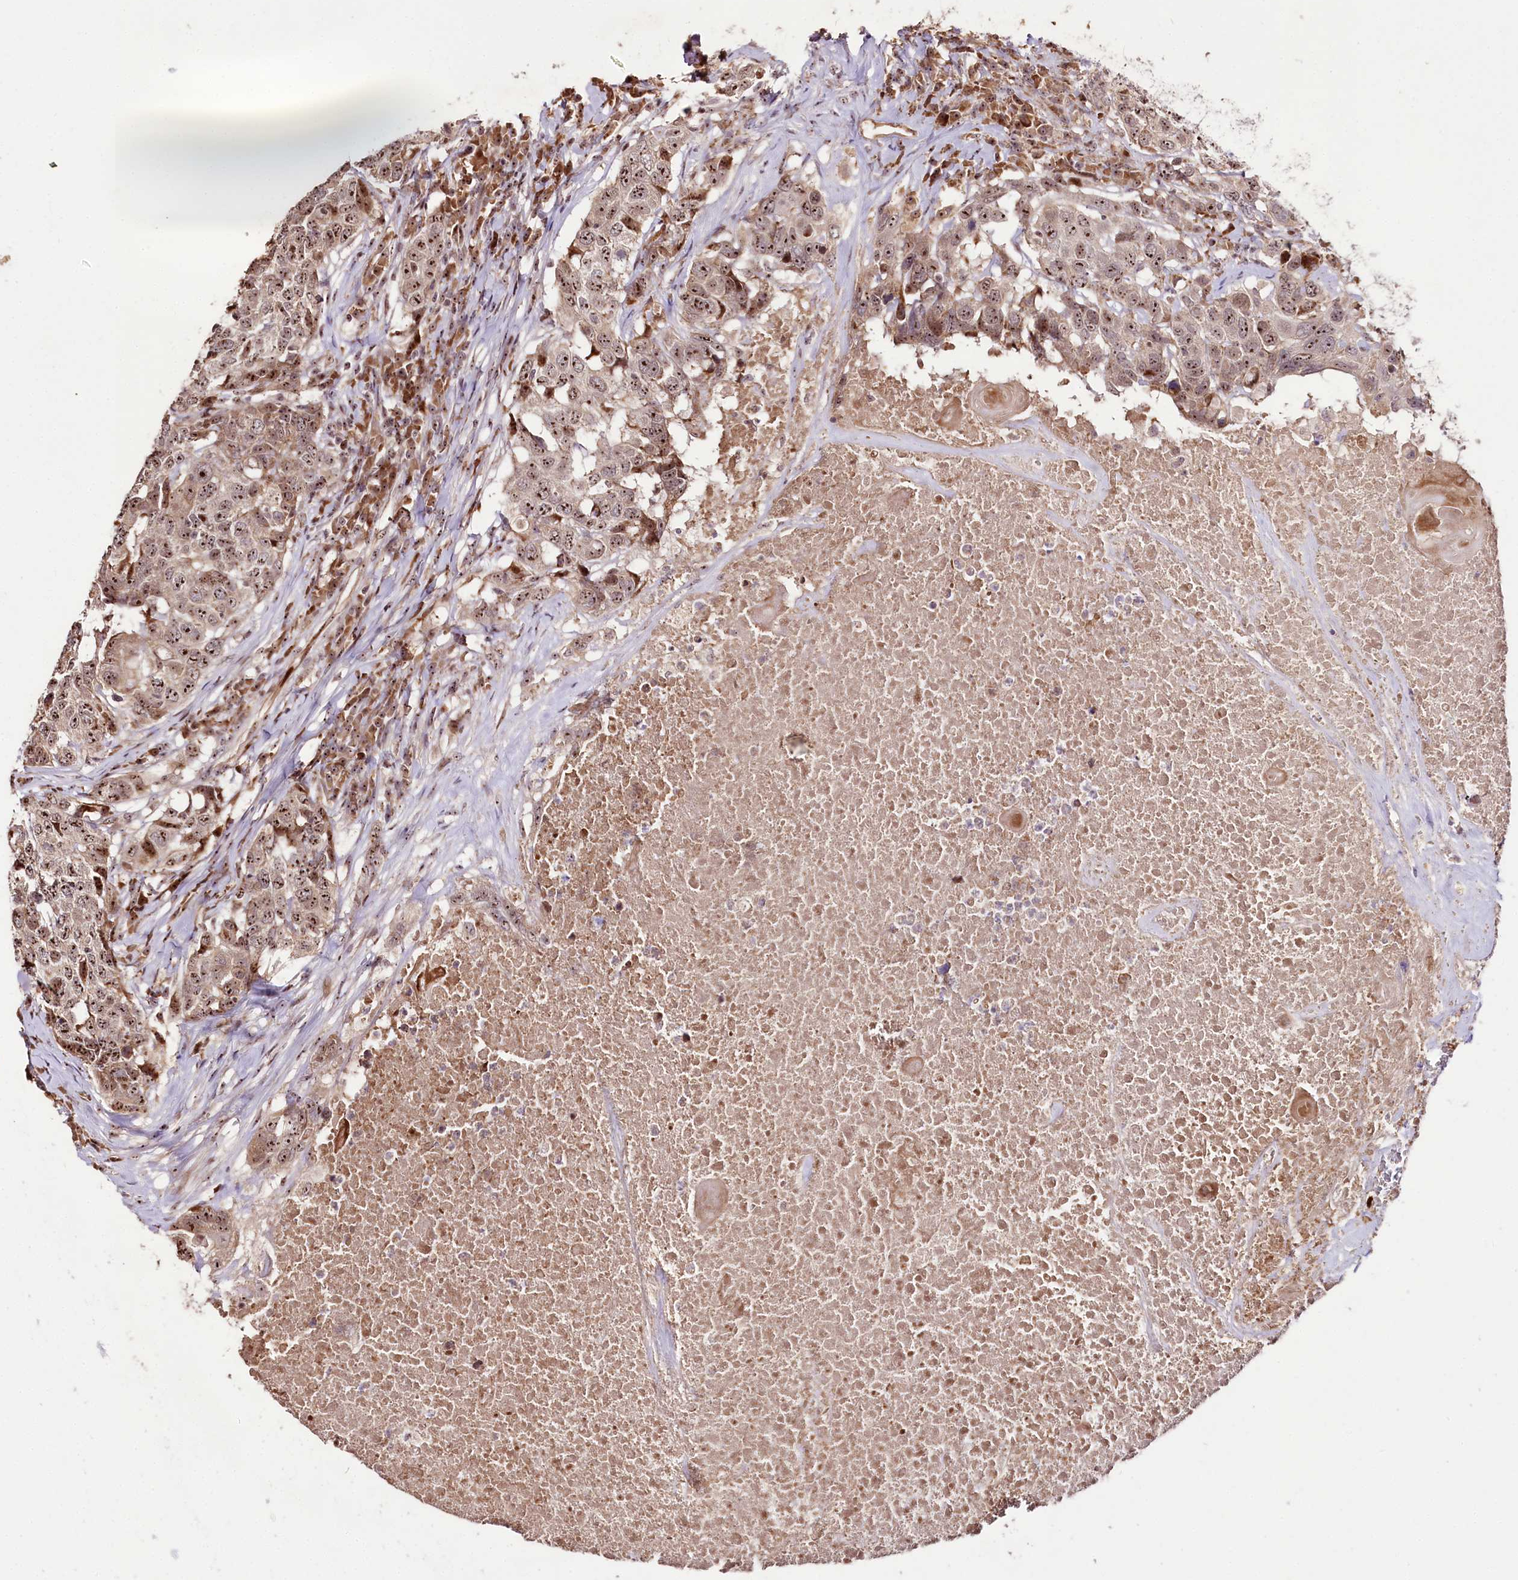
{"staining": {"intensity": "moderate", "quantity": ">75%", "location": "nuclear"}, "tissue": "head and neck cancer", "cell_type": "Tumor cells", "image_type": "cancer", "snomed": [{"axis": "morphology", "description": "Squamous cell carcinoma, NOS"}, {"axis": "topography", "description": "Head-Neck"}], "caption": "DAB (3,3'-diaminobenzidine) immunohistochemical staining of head and neck squamous cell carcinoma shows moderate nuclear protein positivity in about >75% of tumor cells. (DAB (3,3'-diaminobenzidine) IHC with brightfield microscopy, high magnification).", "gene": "DMP1", "patient": {"sex": "male", "age": 66}}